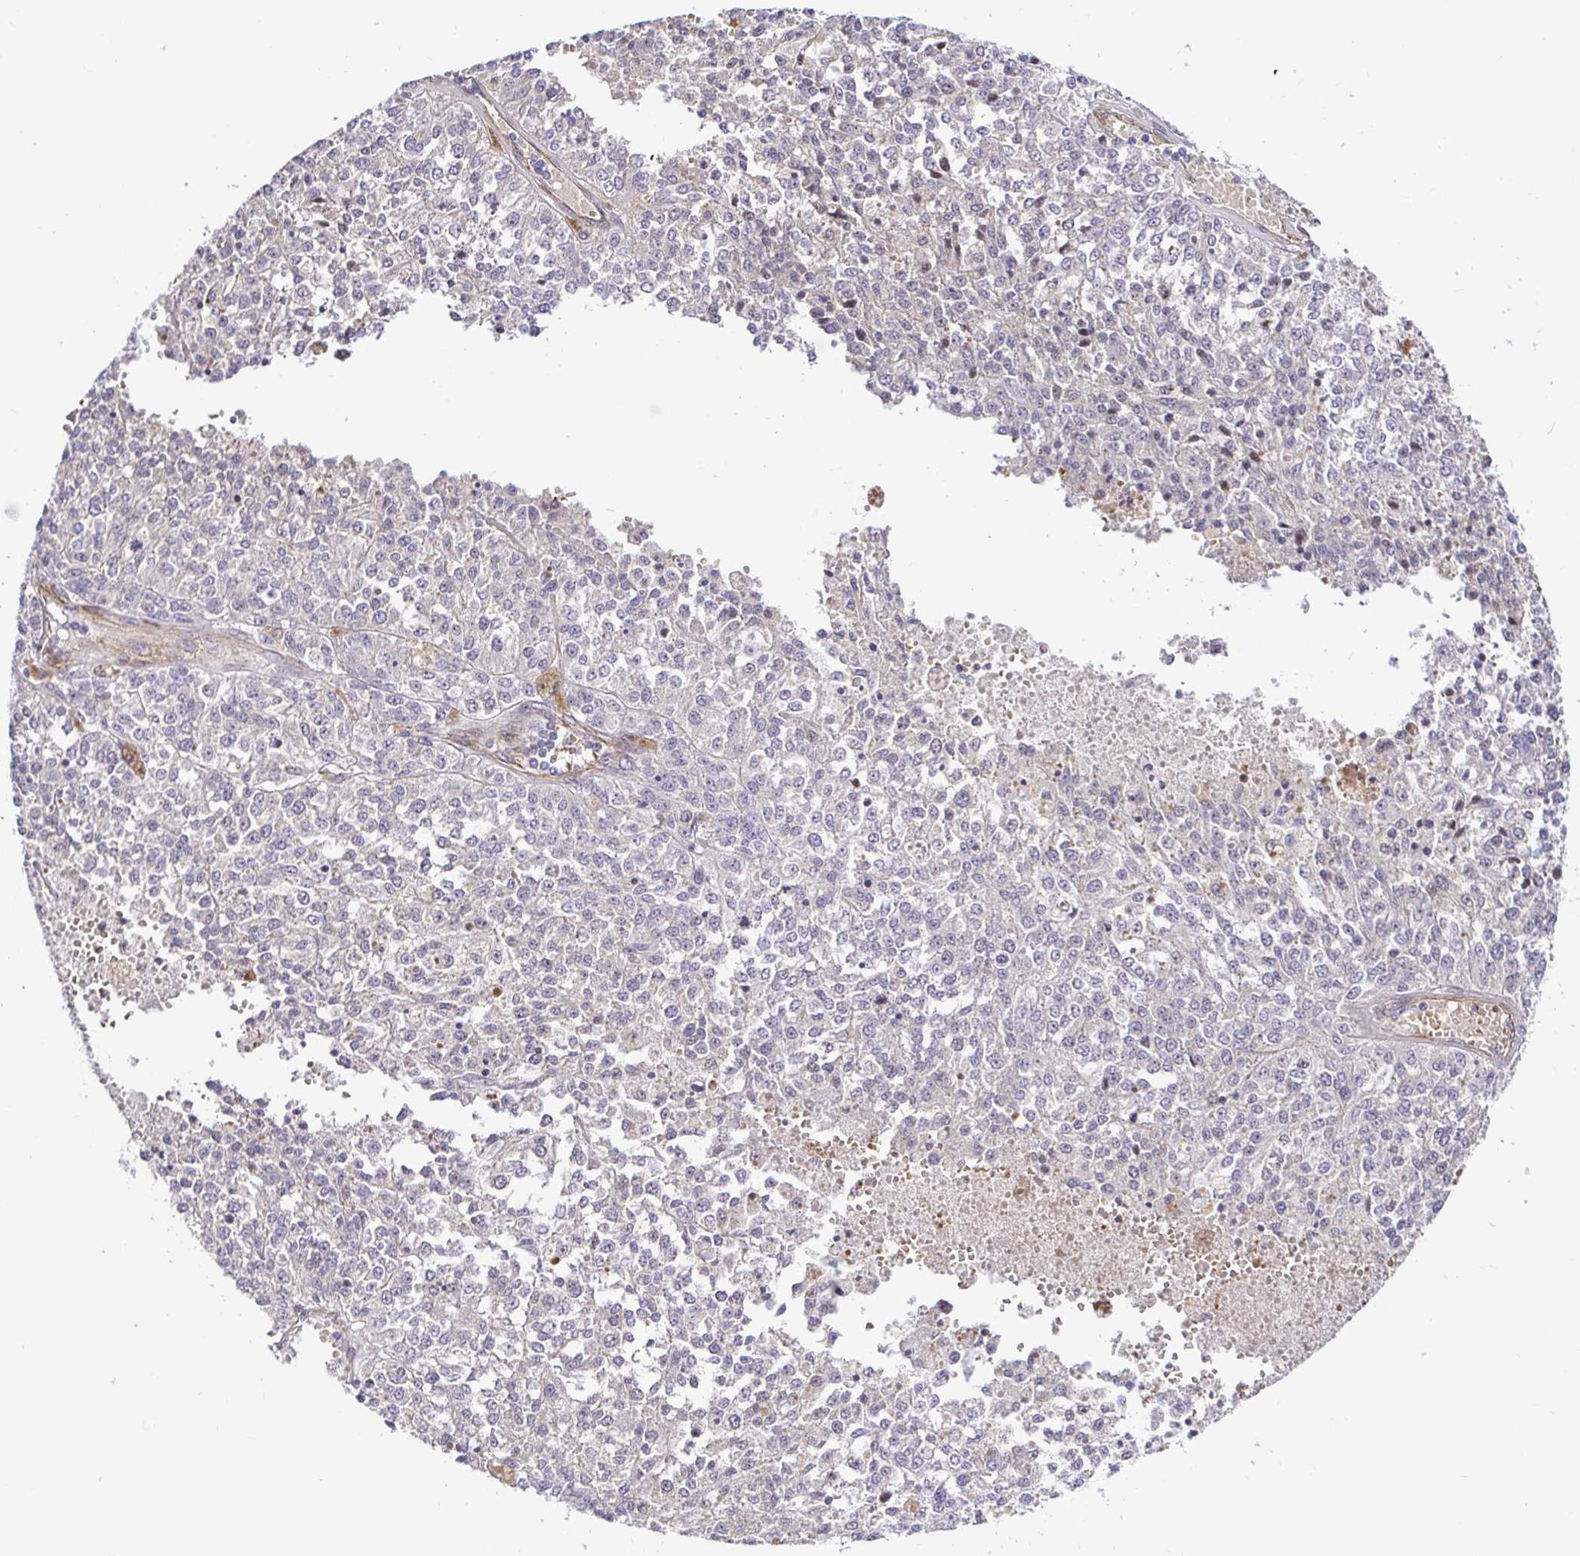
{"staining": {"intensity": "negative", "quantity": "none", "location": "none"}, "tissue": "melanoma", "cell_type": "Tumor cells", "image_type": "cancer", "snomed": [{"axis": "morphology", "description": "Malignant melanoma, Metastatic site"}, {"axis": "topography", "description": "Lymph node"}], "caption": "The immunohistochemistry (IHC) photomicrograph has no significant expression in tumor cells of melanoma tissue.", "gene": "TRIM55", "patient": {"sex": "female", "age": 64}}